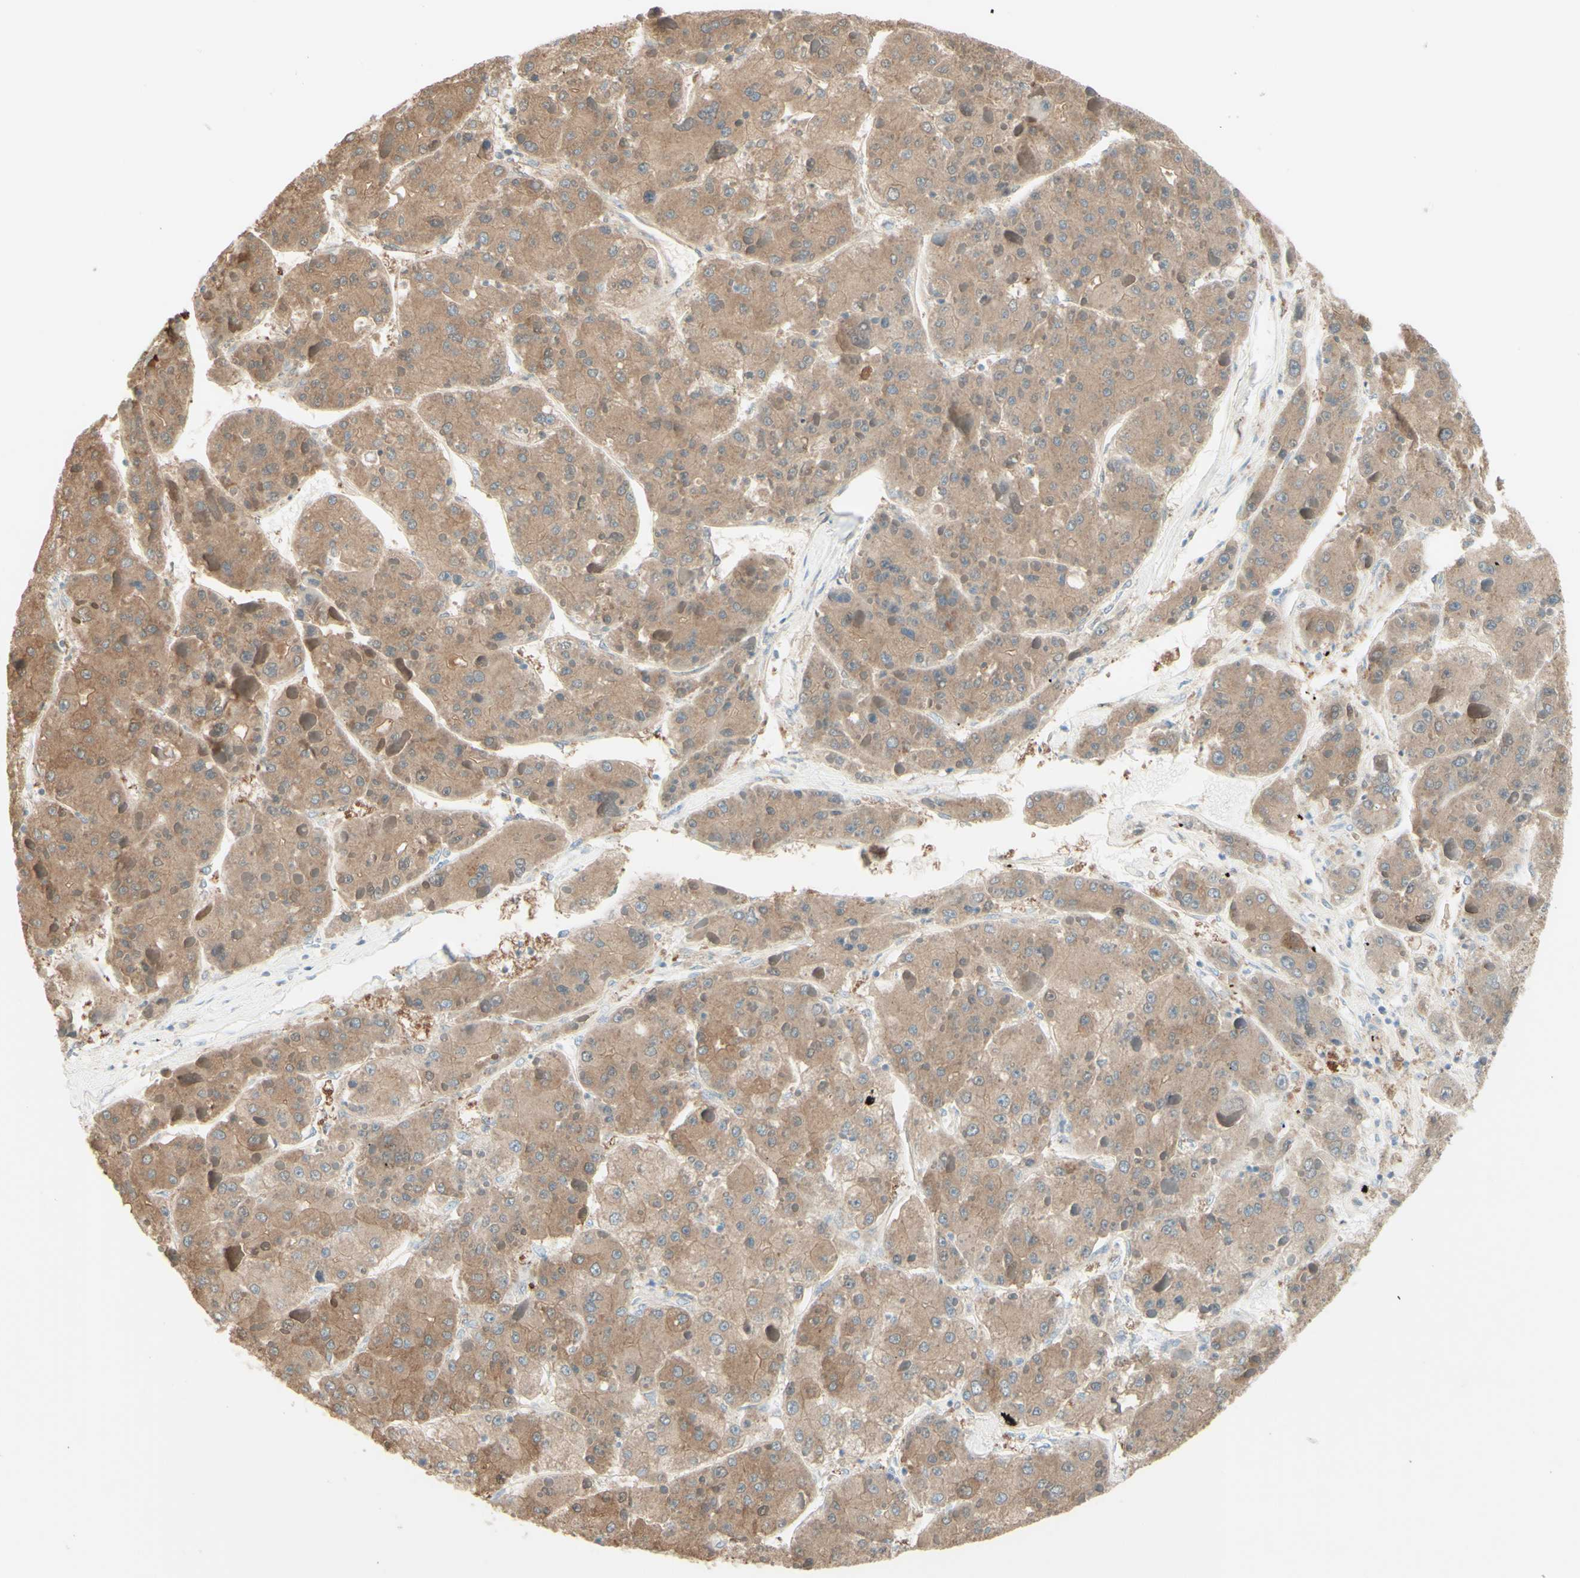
{"staining": {"intensity": "moderate", "quantity": ">75%", "location": "cytoplasmic/membranous"}, "tissue": "liver cancer", "cell_type": "Tumor cells", "image_type": "cancer", "snomed": [{"axis": "morphology", "description": "Carcinoma, Hepatocellular, NOS"}, {"axis": "topography", "description": "Liver"}], "caption": "High-magnification brightfield microscopy of liver hepatocellular carcinoma stained with DAB (brown) and counterstained with hematoxylin (blue). tumor cells exhibit moderate cytoplasmic/membranous positivity is seen in about>75% of cells.", "gene": "MTM1", "patient": {"sex": "female", "age": 73}}